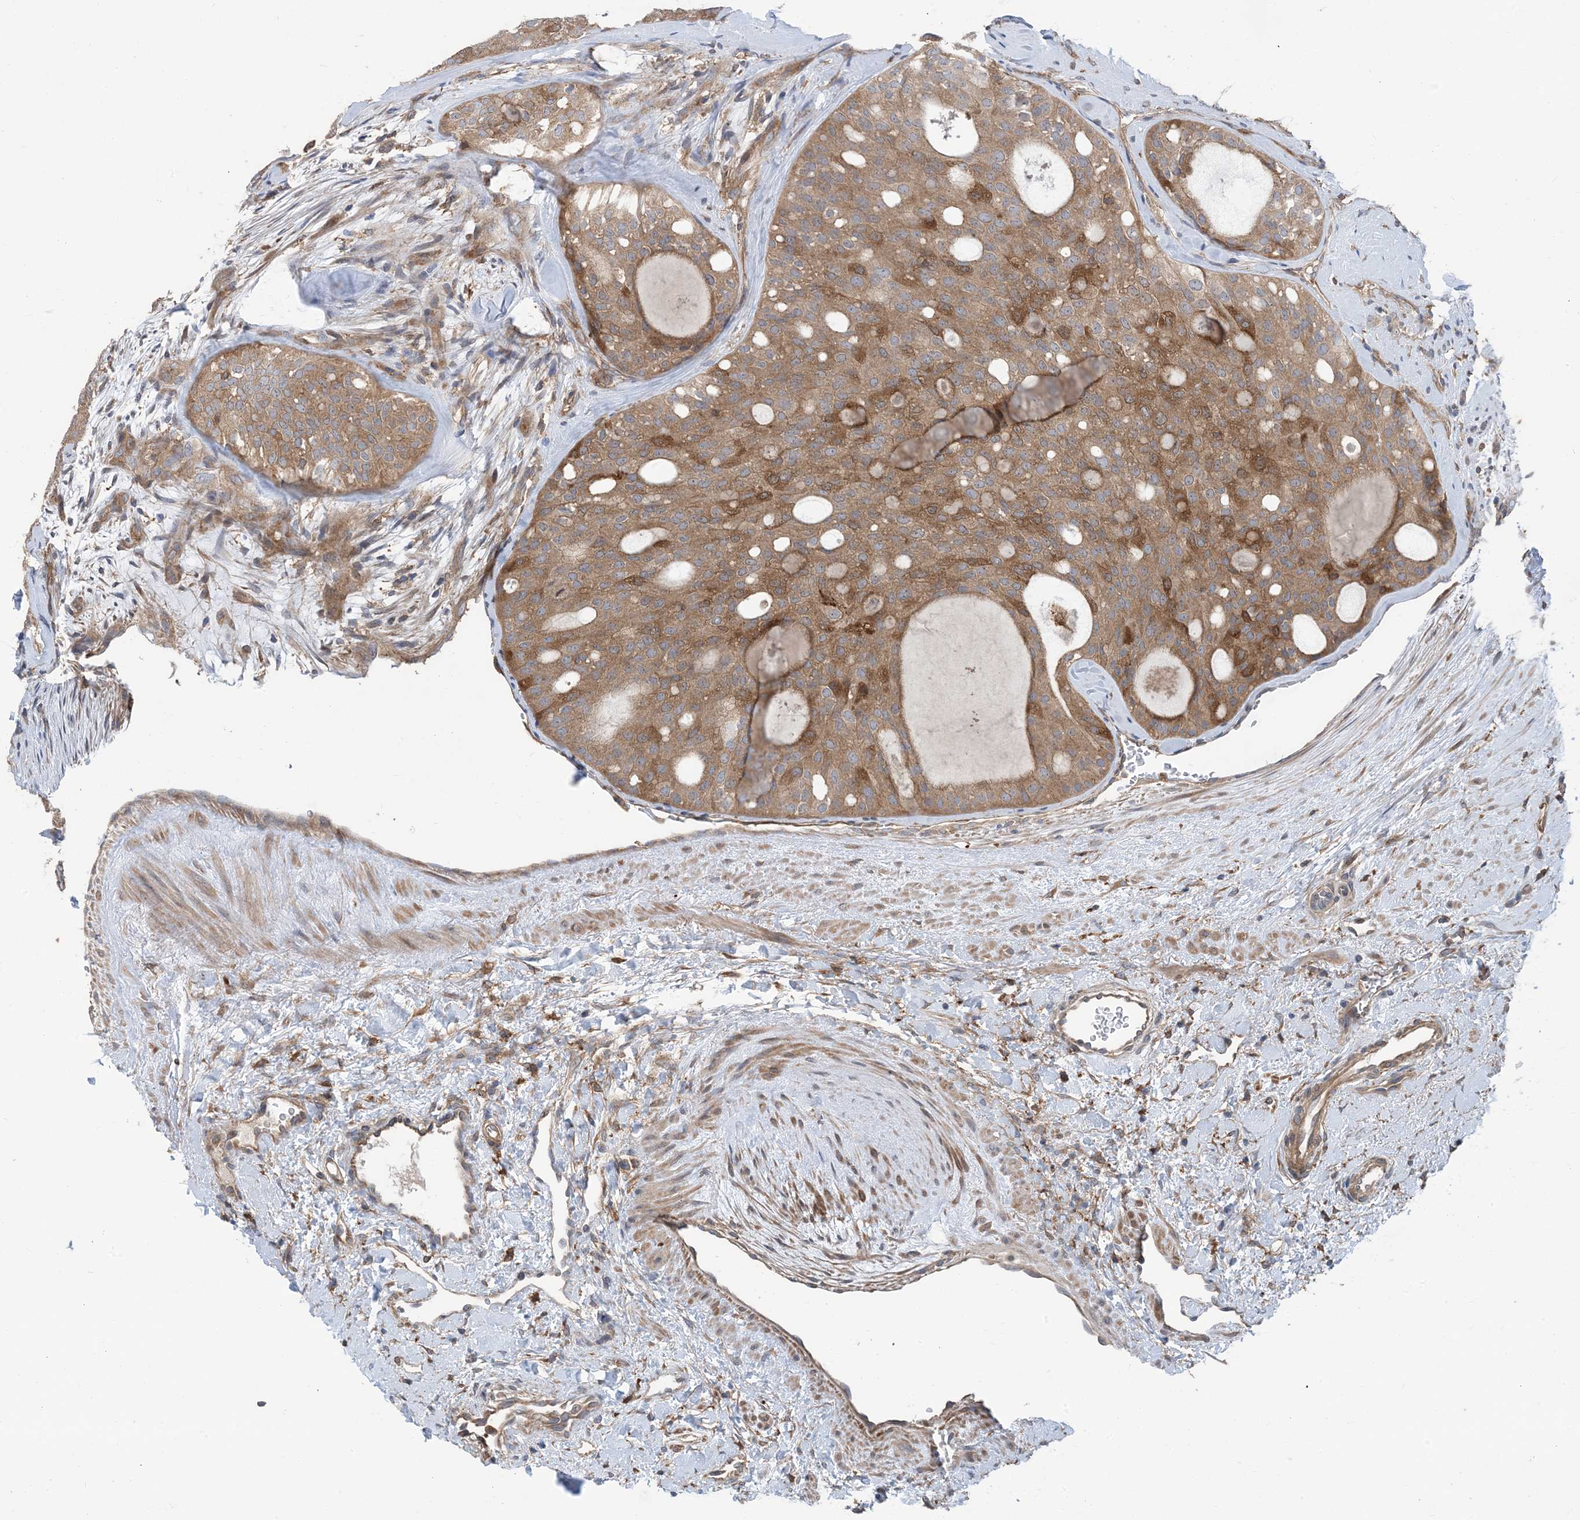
{"staining": {"intensity": "moderate", "quantity": ">75%", "location": "cytoplasmic/membranous"}, "tissue": "thyroid cancer", "cell_type": "Tumor cells", "image_type": "cancer", "snomed": [{"axis": "morphology", "description": "Follicular adenoma carcinoma, NOS"}, {"axis": "topography", "description": "Thyroid gland"}], "caption": "A brown stain highlights moderate cytoplasmic/membranous staining of a protein in human thyroid cancer (follicular adenoma carcinoma) tumor cells.", "gene": "HS1BP3", "patient": {"sex": "male", "age": 75}}